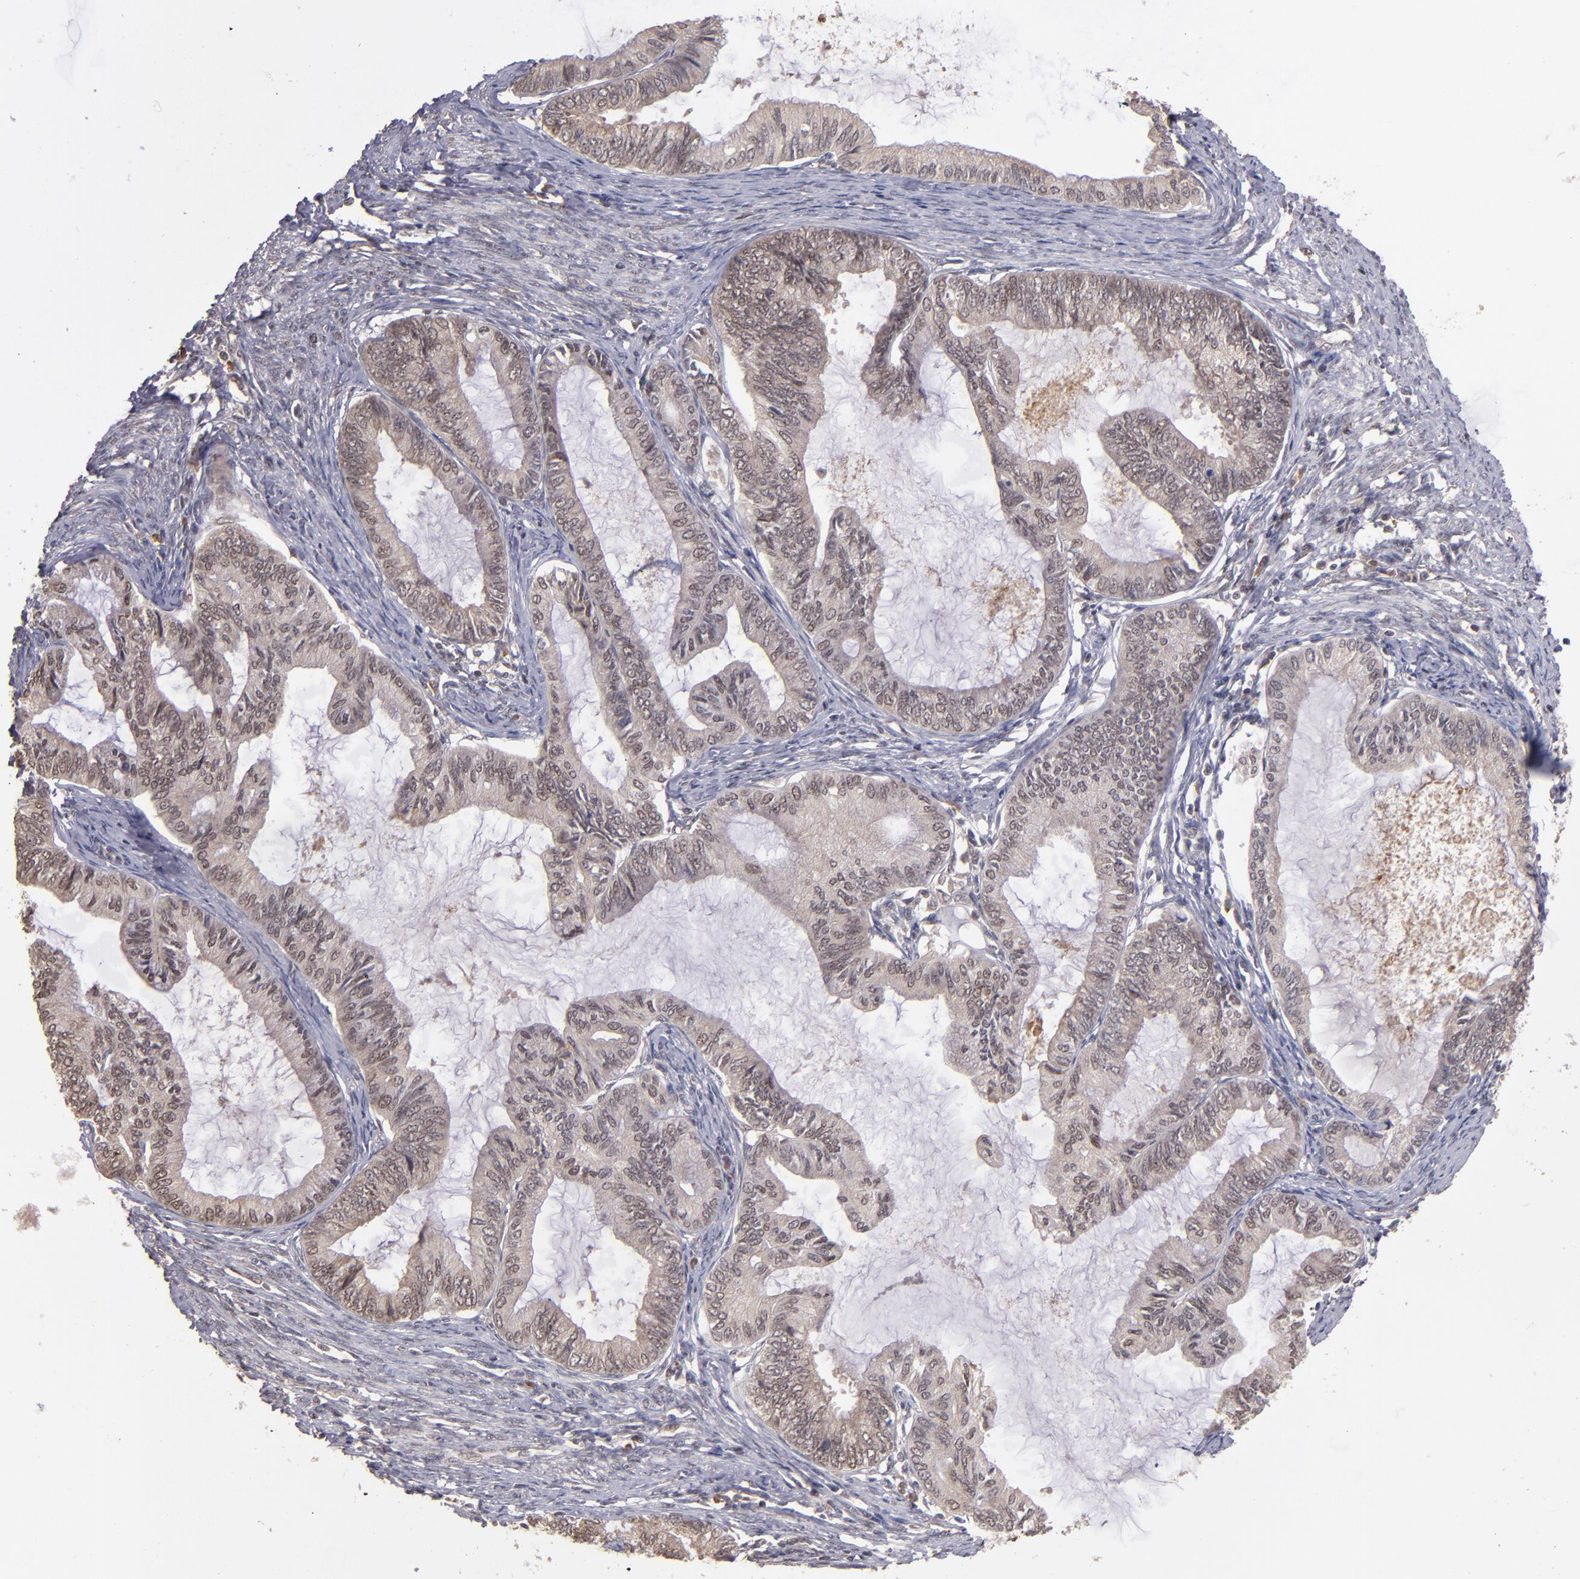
{"staining": {"intensity": "weak", "quantity": "25%-75%", "location": "nuclear"}, "tissue": "endometrial cancer", "cell_type": "Tumor cells", "image_type": "cancer", "snomed": [{"axis": "morphology", "description": "Adenocarcinoma, NOS"}, {"axis": "topography", "description": "Endometrium"}], "caption": "A photomicrograph showing weak nuclear expression in about 25%-75% of tumor cells in endometrial cancer, as visualized by brown immunohistochemical staining.", "gene": "ABHD12B", "patient": {"sex": "female", "age": 86}}